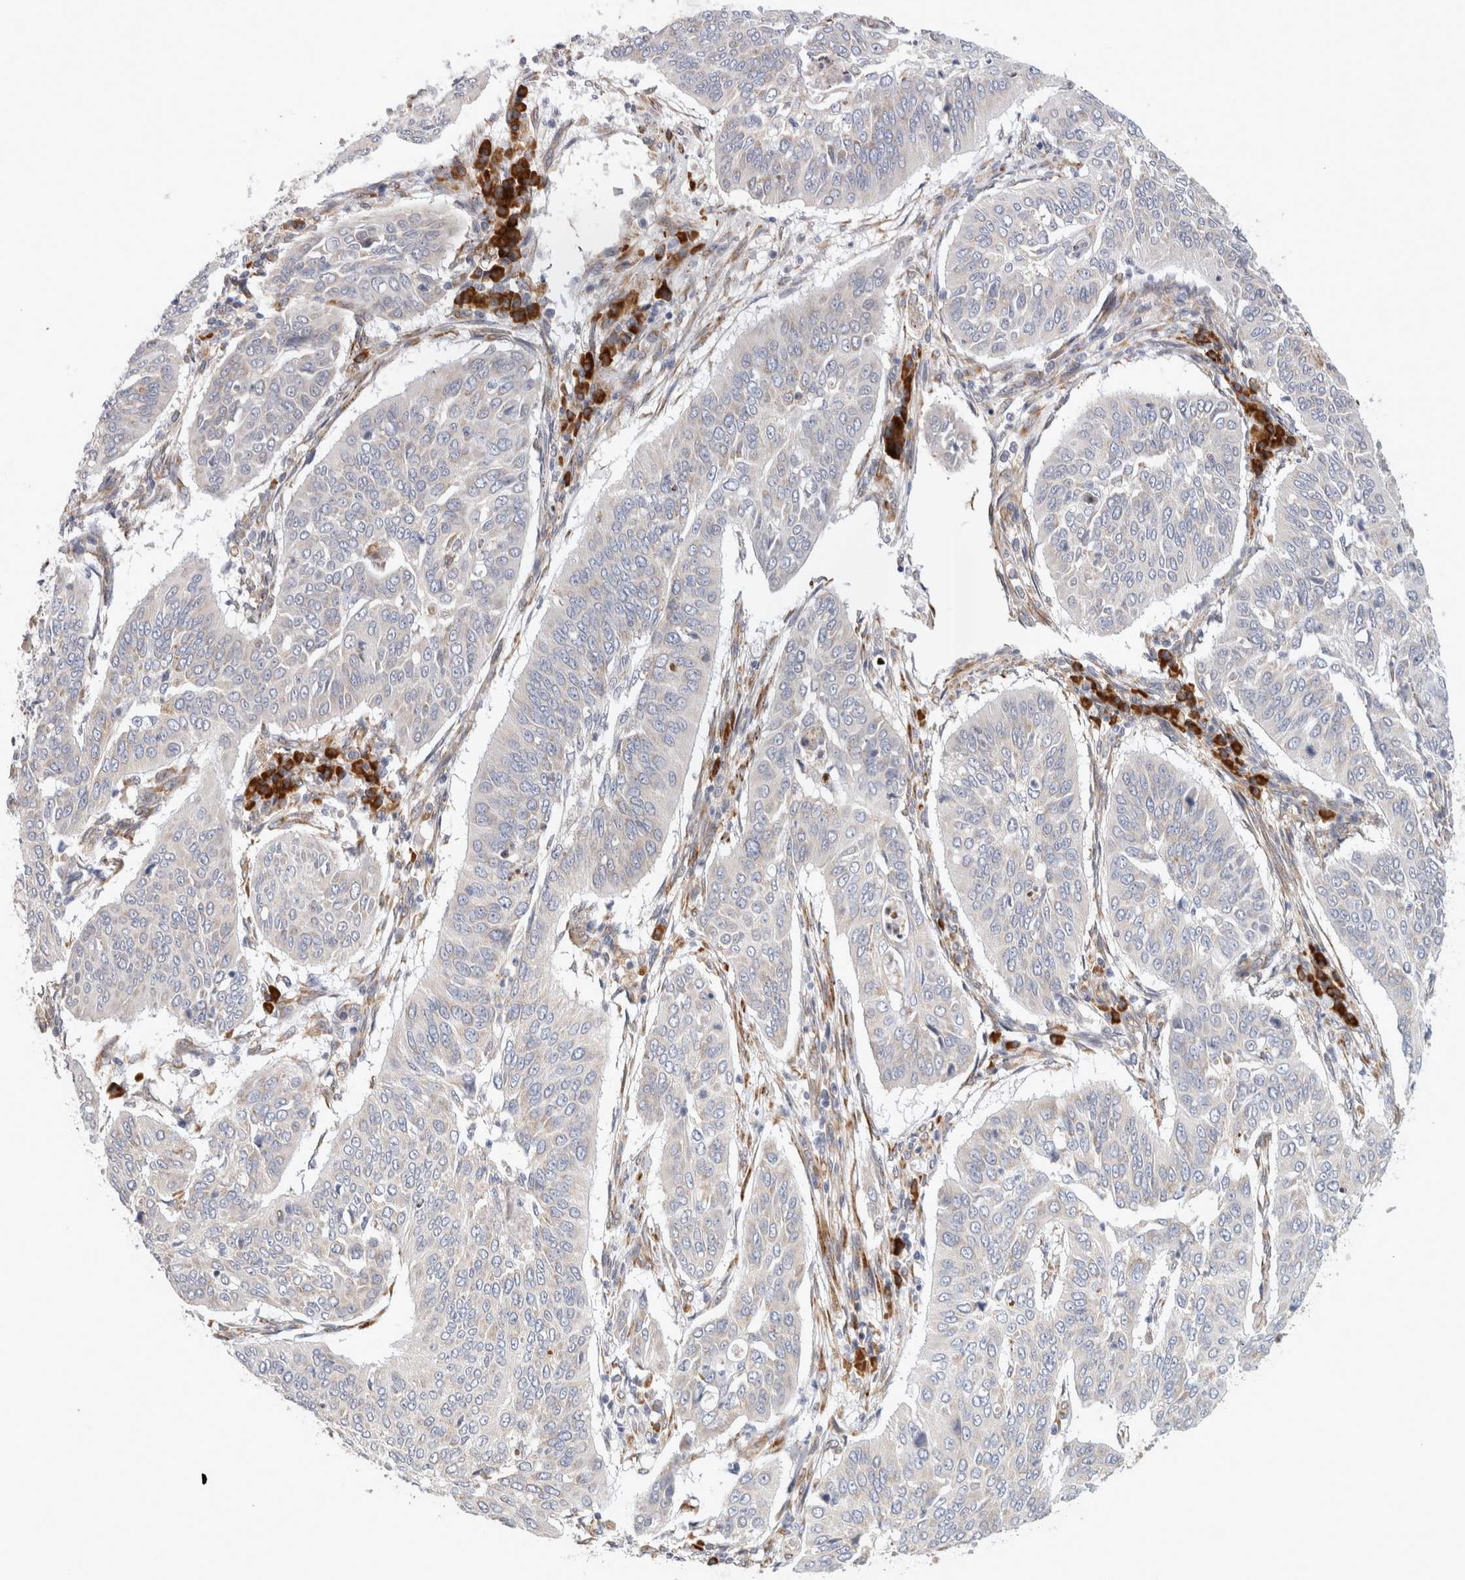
{"staining": {"intensity": "negative", "quantity": "none", "location": "none"}, "tissue": "cervical cancer", "cell_type": "Tumor cells", "image_type": "cancer", "snomed": [{"axis": "morphology", "description": "Normal tissue, NOS"}, {"axis": "morphology", "description": "Squamous cell carcinoma, NOS"}, {"axis": "topography", "description": "Cervix"}], "caption": "High magnification brightfield microscopy of cervical squamous cell carcinoma stained with DAB (brown) and counterstained with hematoxylin (blue): tumor cells show no significant staining.", "gene": "RPN2", "patient": {"sex": "female", "age": 39}}